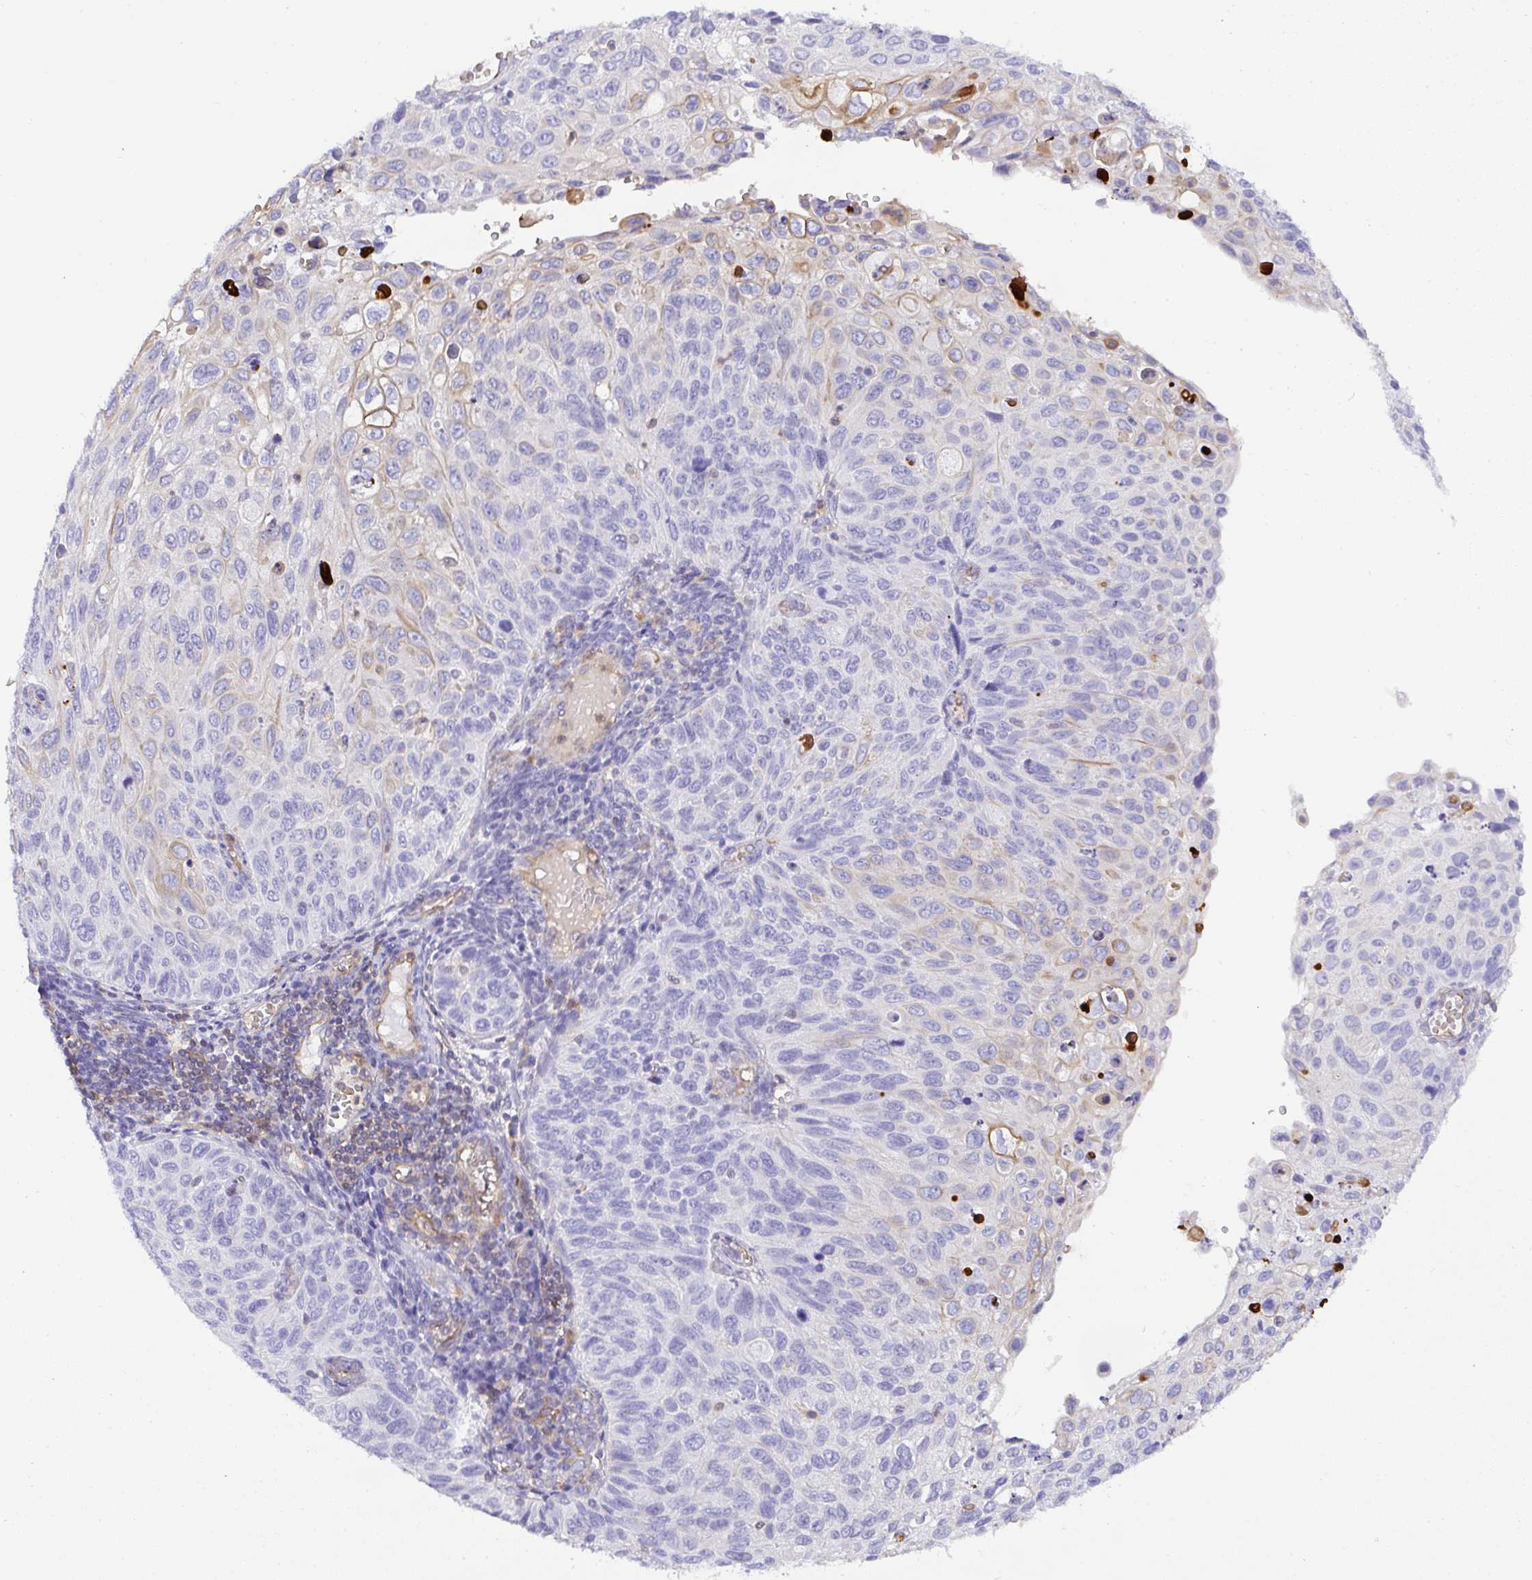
{"staining": {"intensity": "weak", "quantity": "<25%", "location": "cytoplasmic/membranous"}, "tissue": "cervical cancer", "cell_type": "Tumor cells", "image_type": "cancer", "snomed": [{"axis": "morphology", "description": "Squamous cell carcinoma, NOS"}, {"axis": "topography", "description": "Cervix"}], "caption": "Human cervical cancer (squamous cell carcinoma) stained for a protein using IHC displays no staining in tumor cells.", "gene": "TNFAIP8", "patient": {"sex": "female", "age": 70}}